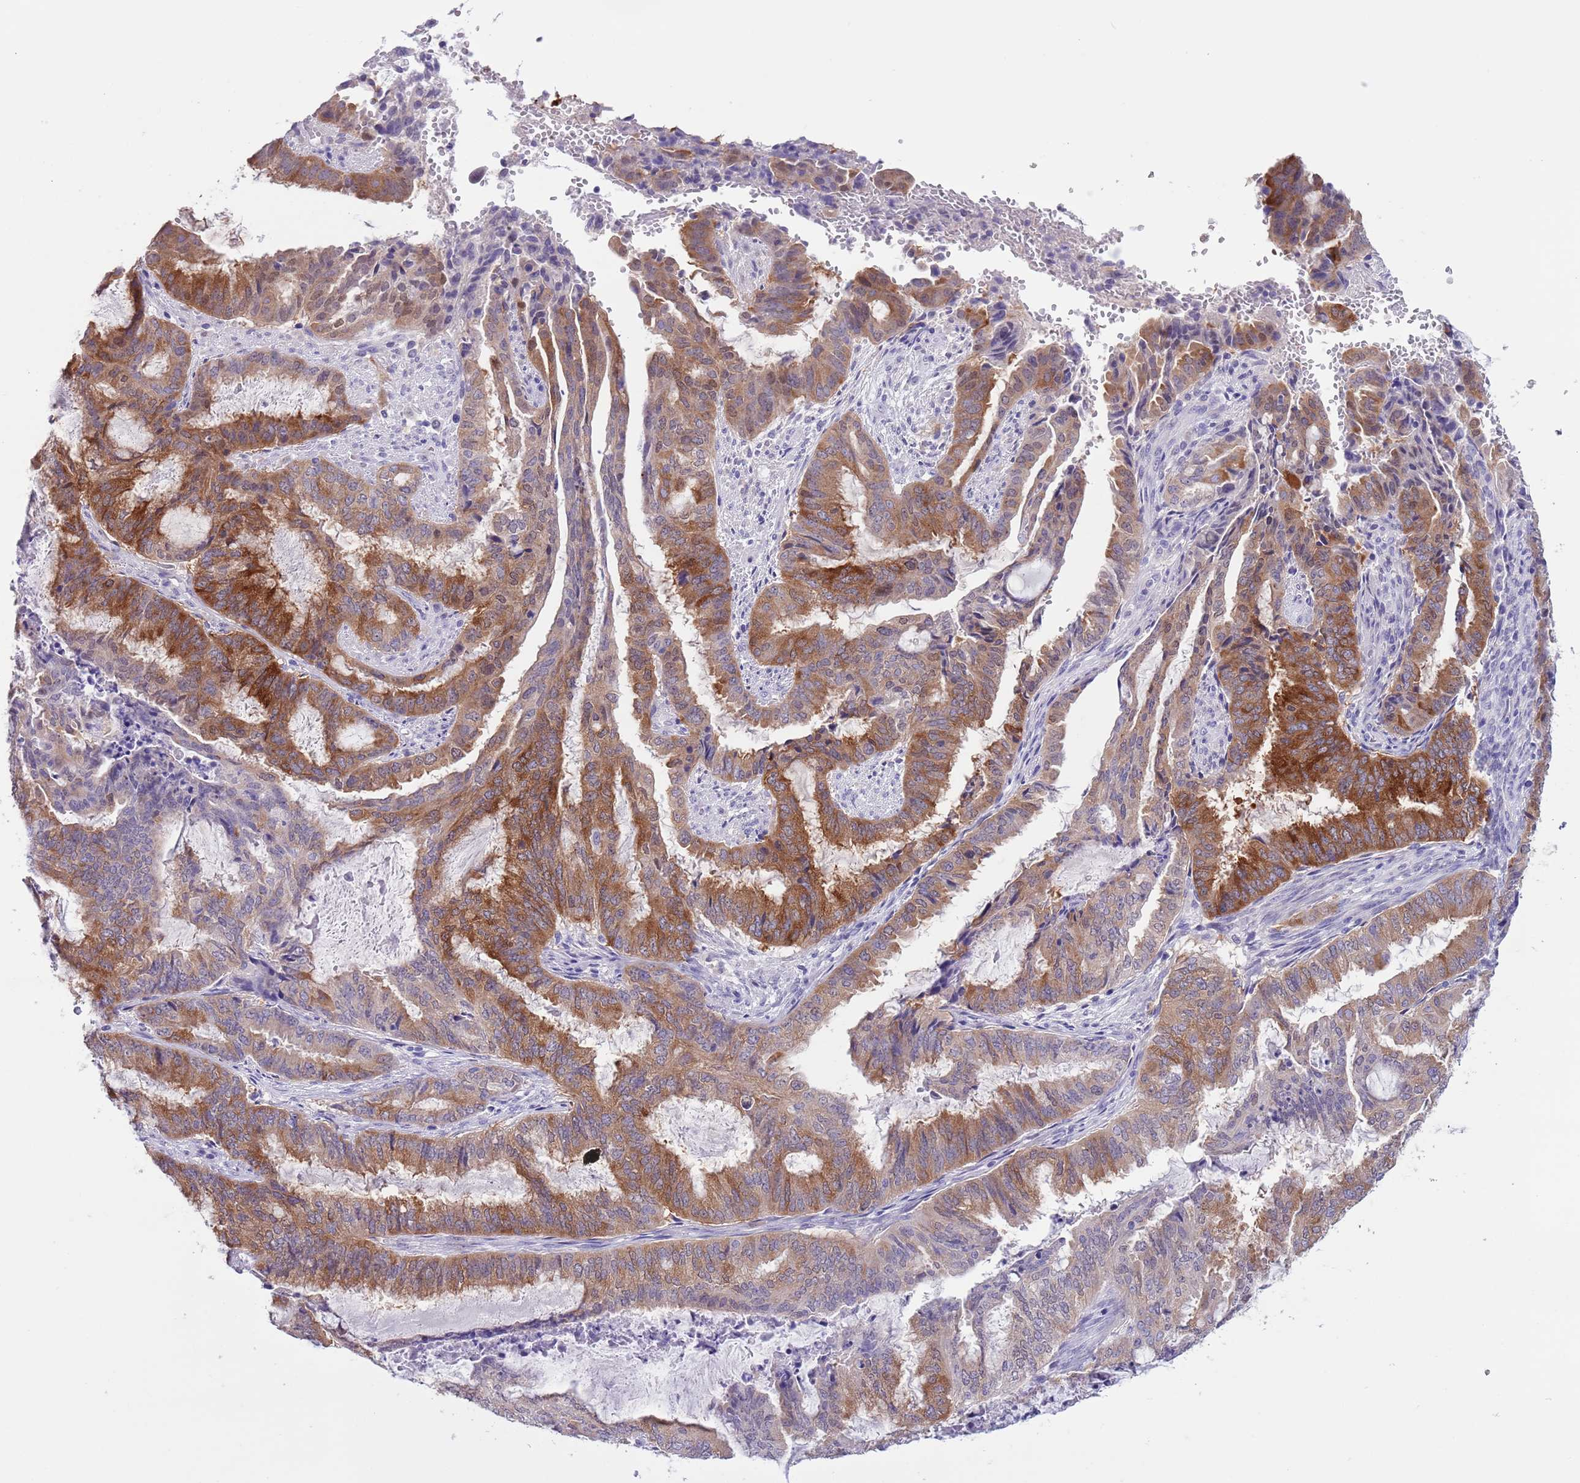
{"staining": {"intensity": "moderate", "quantity": "25%-75%", "location": "cytoplasmic/membranous"}, "tissue": "endometrial cancer", "cell_type": "Tumor cells", "image_type": "cancer", "snomed": [{"axis": "morphology", "description": "Adenocarcinoma, NOS"}, {"axis": "topography", "description": "Endometrium"}], "caption": "Approximately 25%-75% of tumor cells in human endometrial adenocarcinoma display moderate cytoplasmic/membranous protein staining as visualized by brown immunohistochemical staining.", "gene": "PFKFB2", "patient": {"sex": "female", "age": 51}}